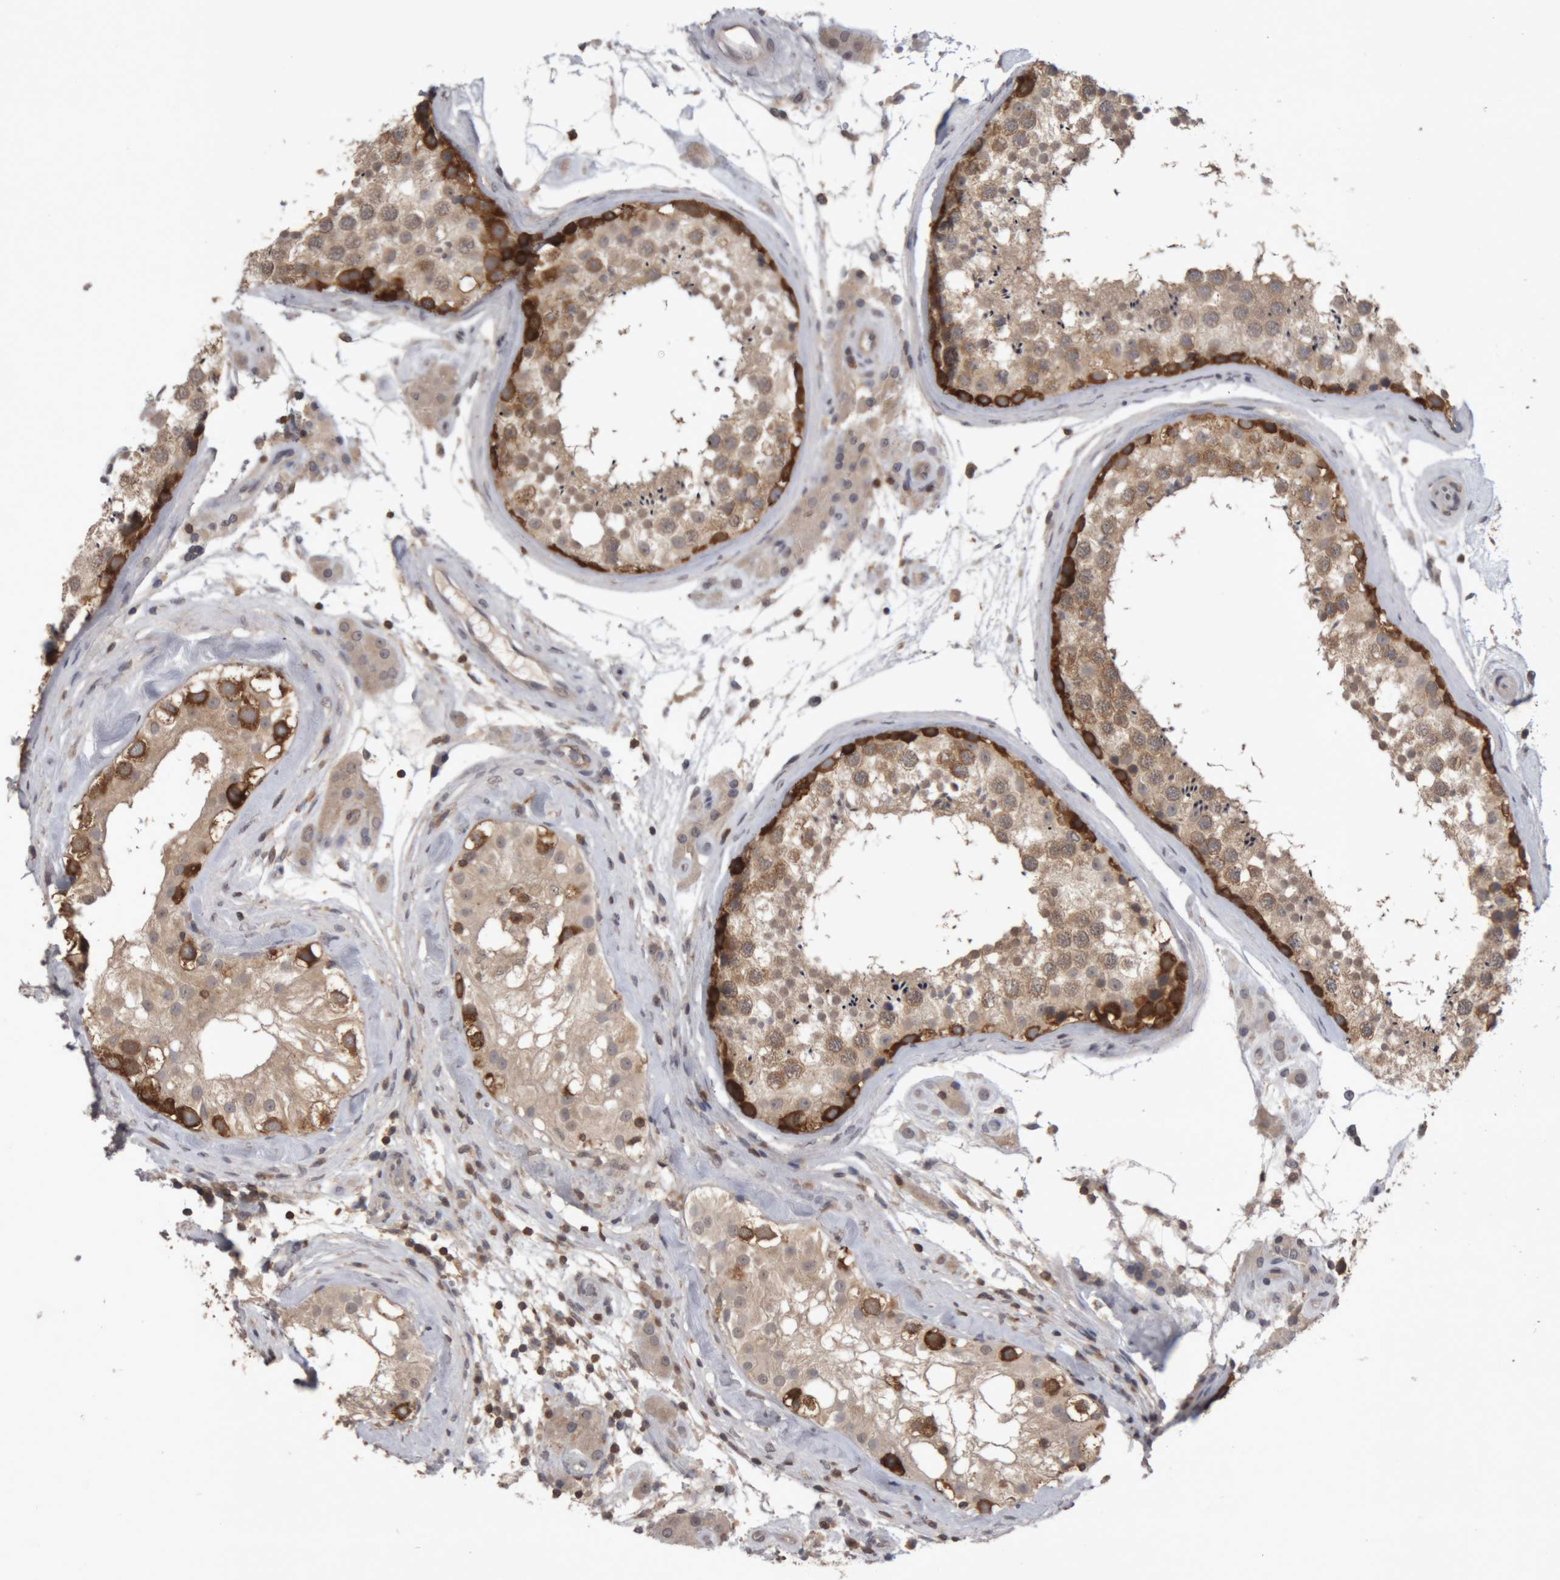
{"staining": {"intensity": "strong", "quantity": "25%-75%", "location": "cytoplasmic/membranous"}, "tissue": "testis", "cell_type": "Cells in seminiferous ducts", "image_type": "normal", "snomed": [{"axis": "morphology", "description": "Normal tissue, NOS"}, {"axis": "topography", "description": "Testis"}], "caption": "Immunohistochemistry (IHC) (DAB (3,3'-diaminobenzidine)) staining of benign human testis displays strong cytoplasmic/membranous protein positivity in approximately 25%-75% of cells in seminiferous ducts.", "gene": "NFATC2", "patient": {"sex": "male", "age": 46}}